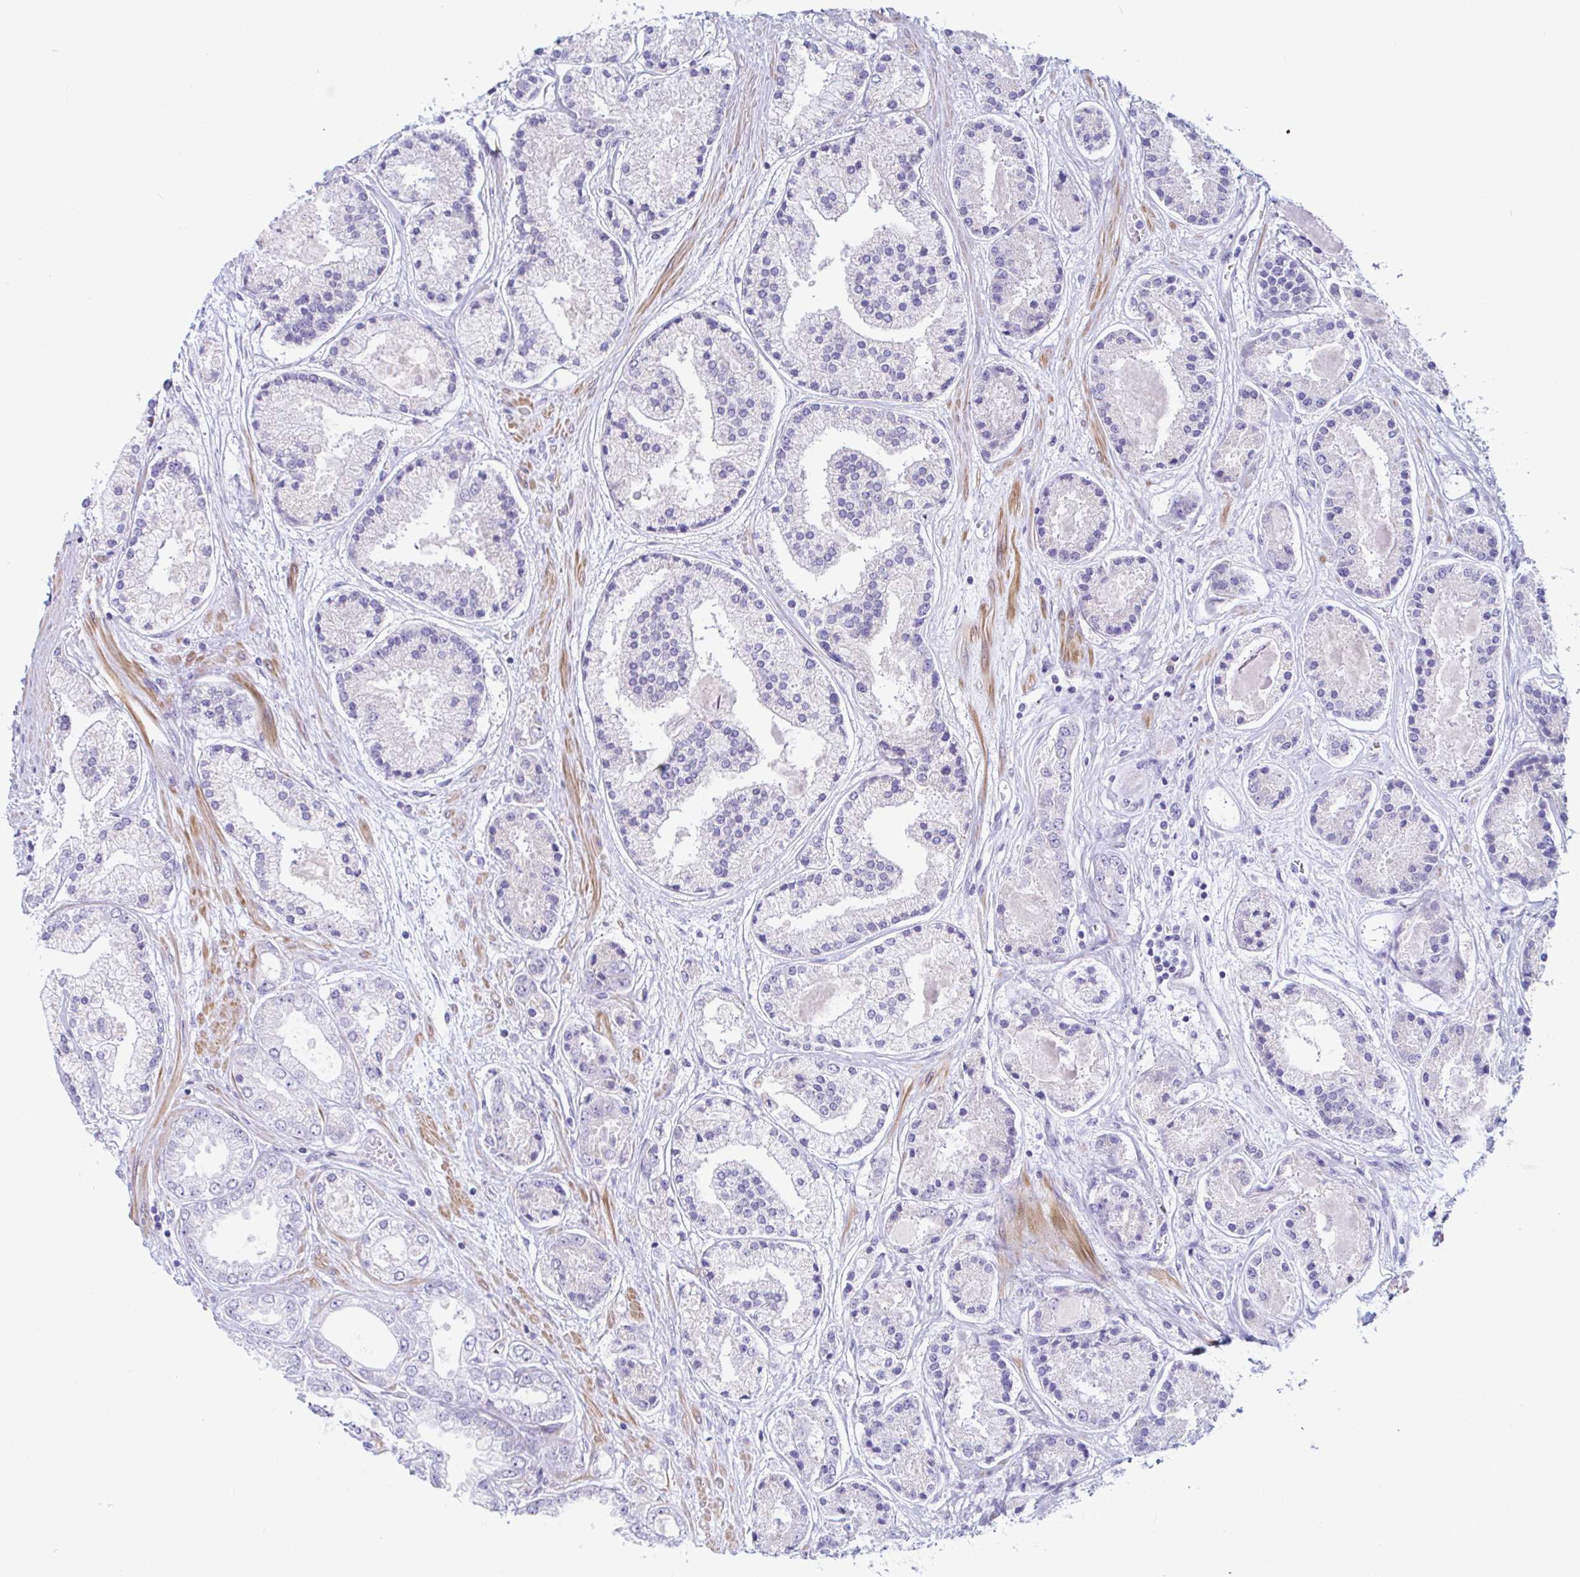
{"staining": {"intensity": "negative", "quantity": "none", "location": "none"}, "tissue": "prostate cancer", "cell_type": "Tumor cells", "image_type": "cancer", "snomed": [{"axis": "morphology", "description": "Adenocarcinoma, High grade"}, {"axis": "topography", "description": "Prostate"}], "caption": "Adenocarcinoma (high-grade) (prostate) stained for a protein using immunohistochemistry (IHC) displays no staining tumor cells.", "gene": "NBPF3", "patient": {"sex": "male", "age": 67}}